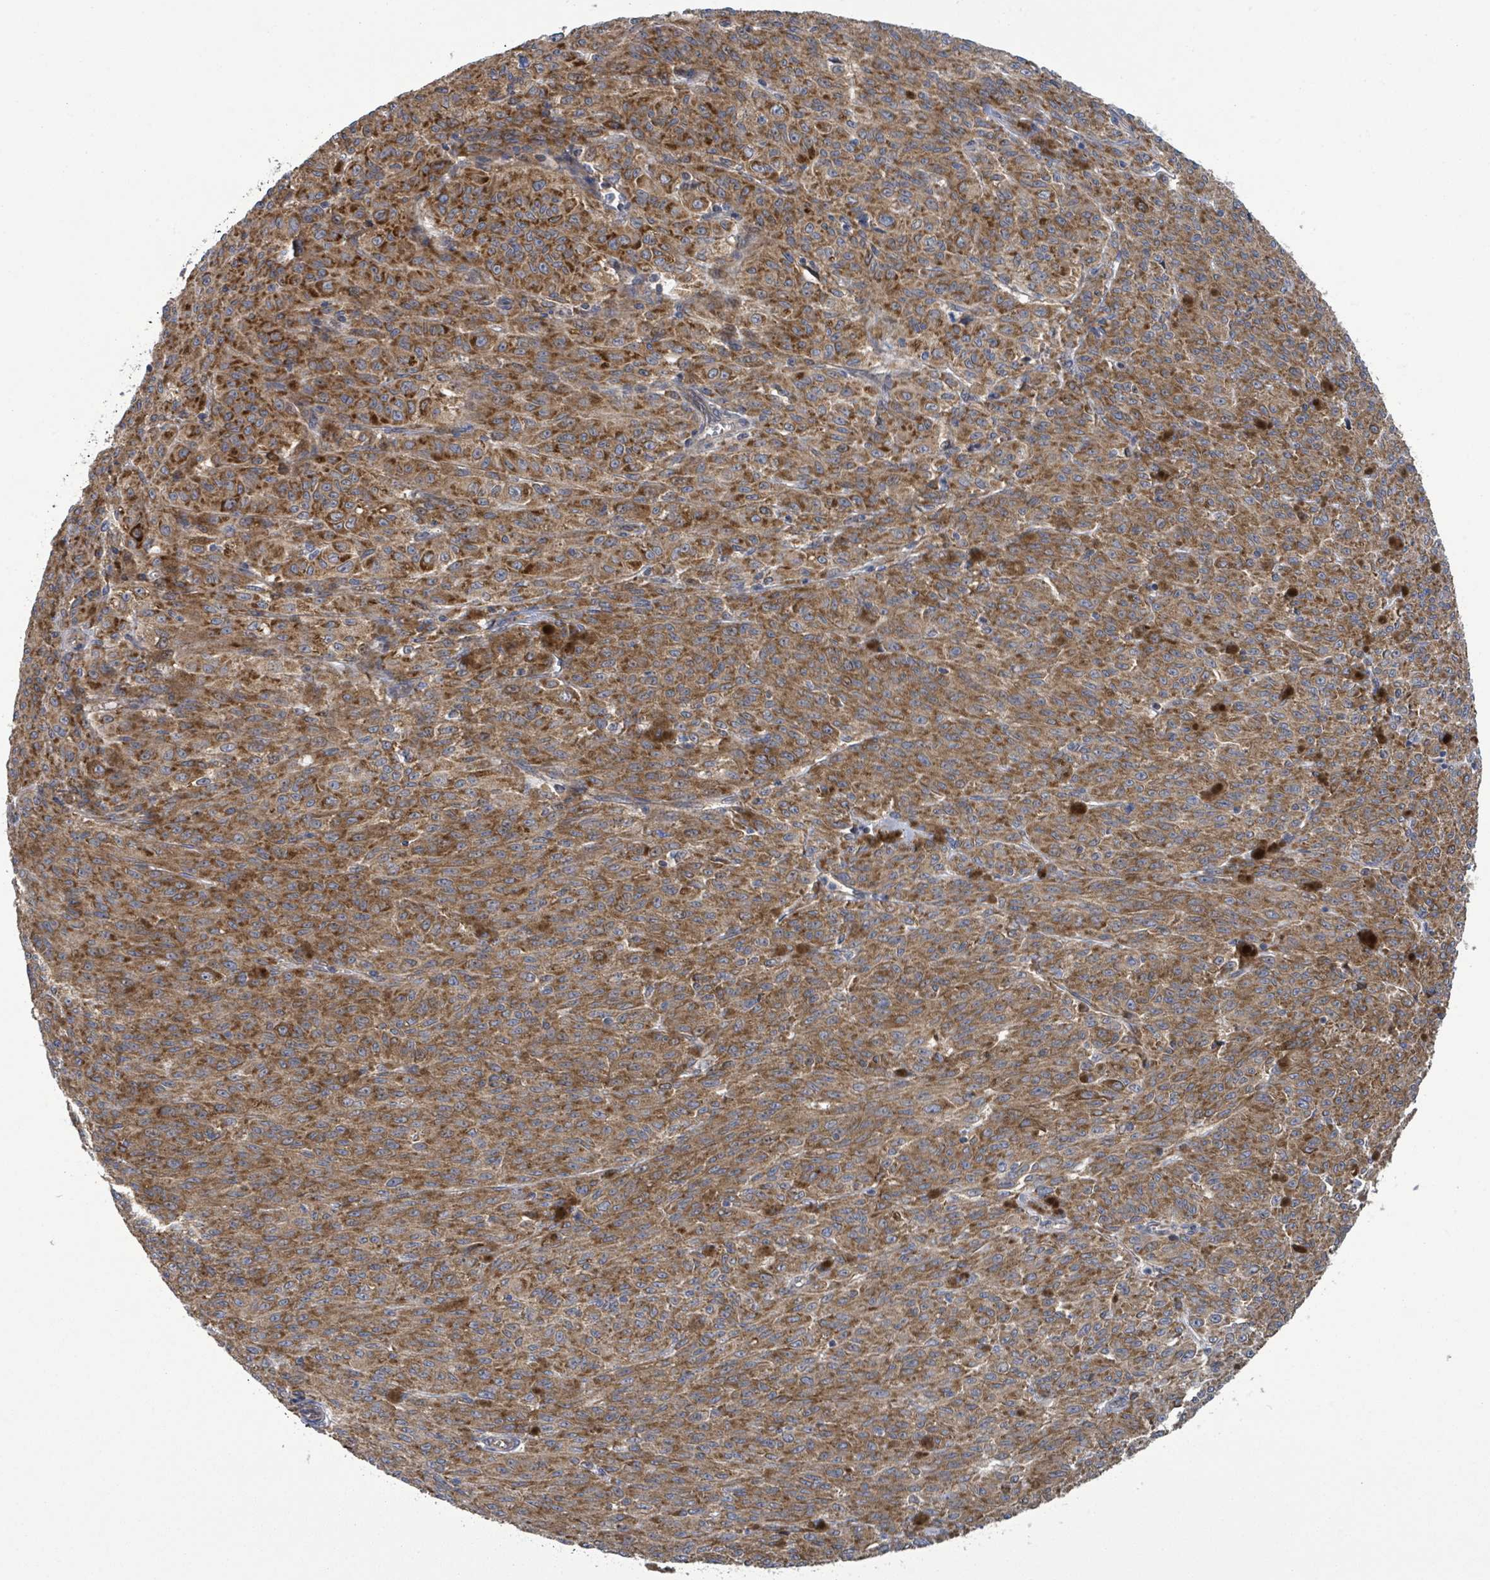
{"staining": {"intensity": "moderate", "quantity": ">75%", "location": "cytoplasmic/membranous"}, "tissue": "melanoma", "cell_type": "Tumor cells", "image_type": "cancer", "snomed": [{"axis": "morphology", "description": "Malignant melanoma, NOS"}, {"axis": "topography", "description": "Skin"}], "caption": "Malignant melanoma stained with DAB (3,3'-diaminobenzidine) IHC demonstrates medium levels of moderate cytoplasmic/membranous expression in about >75% of tumor cells.", "gene": "NOMO1", "patient": {"sex": "female", "age": 52}}